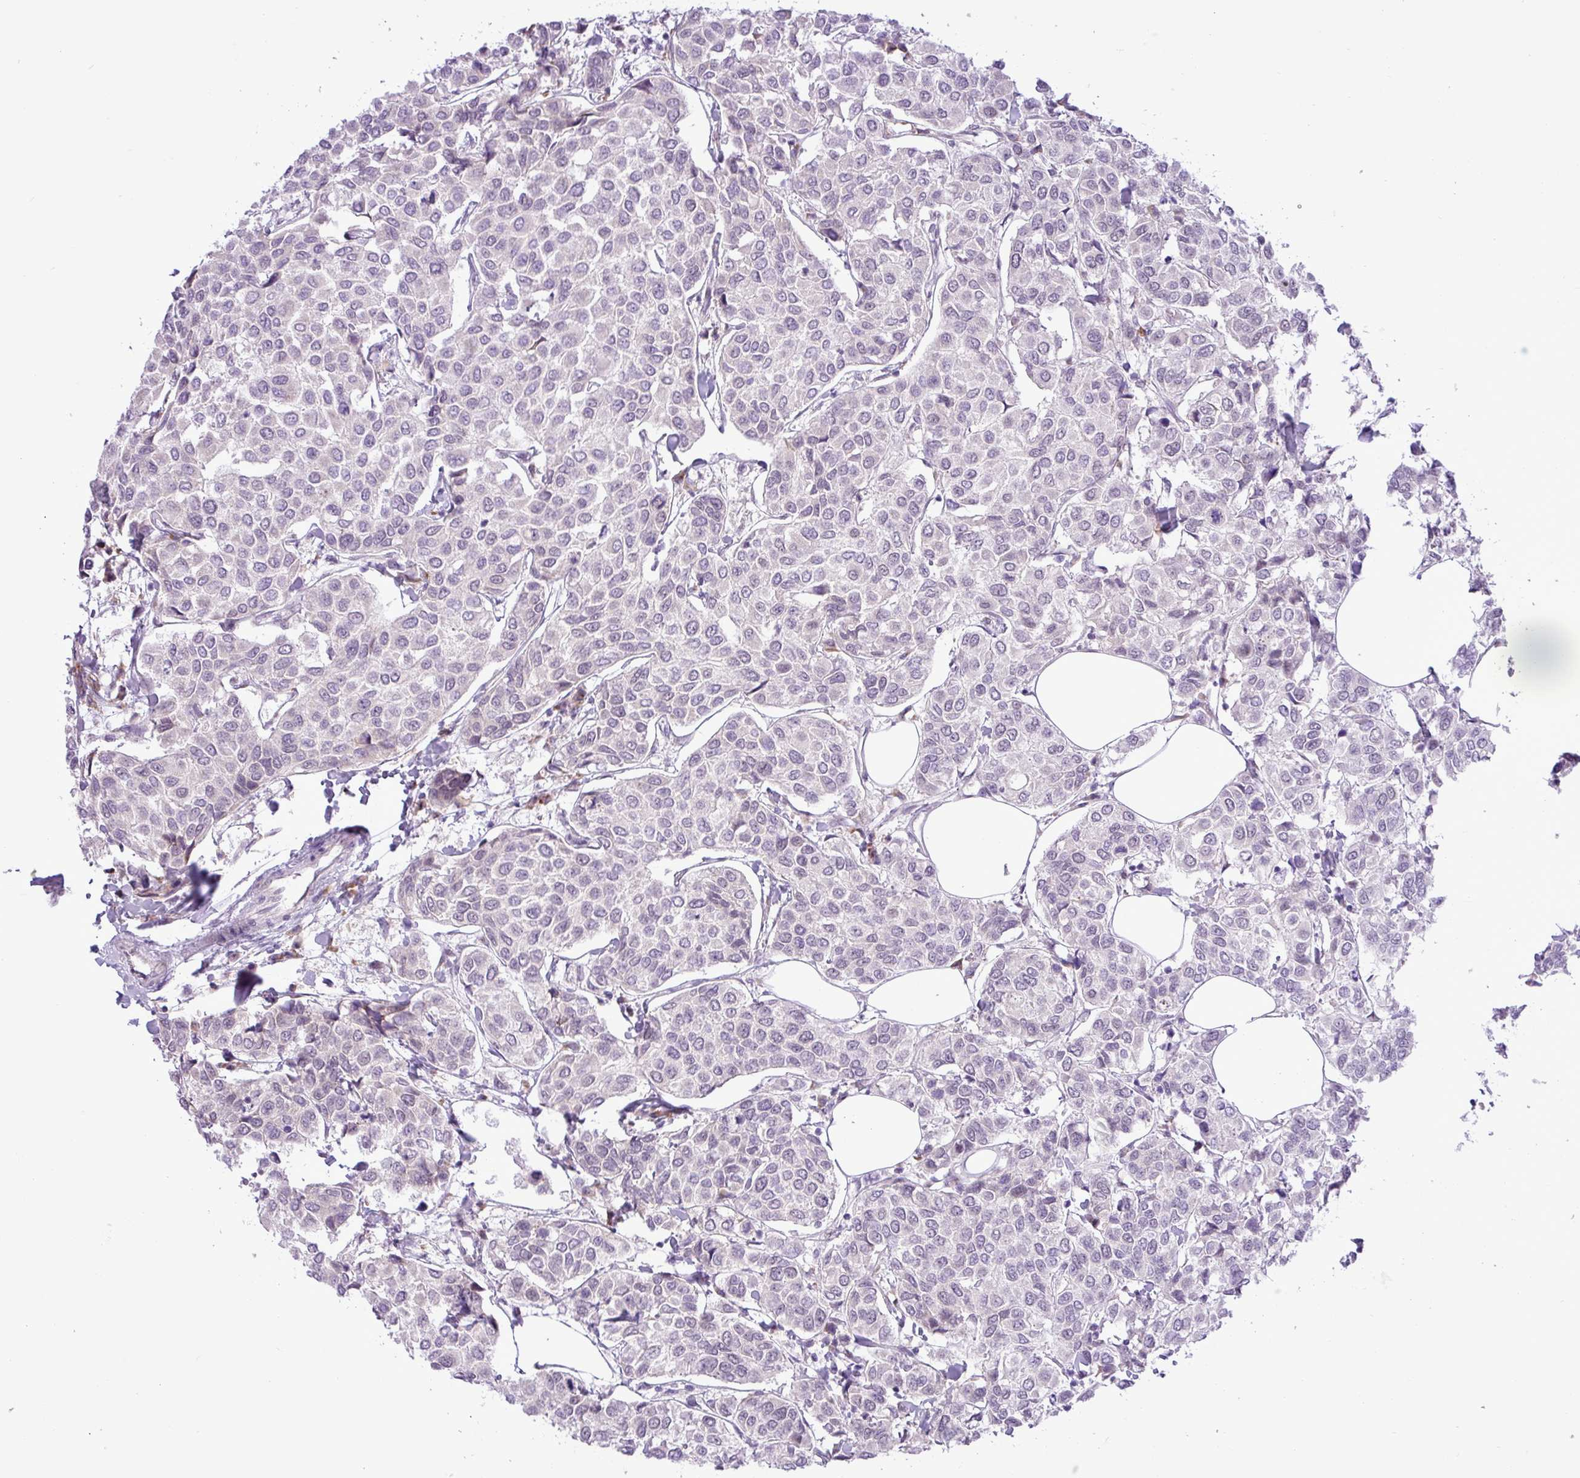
{"staining": {"intensity": "negative", "quantity": "none", "location": "none"}, "tissue": "breast cancer", "cell_type": "Tumor cells", "image_type": "cancer", "snomed": [{"axis": "morphology", "description": "Duct carcinoma"}, {"axis": "topography", "description": "Breast"}], "caption": "Immunohistochemistry (IHC) micrograph of breast cancer stained for a protein (brown), which demonstrates no positivity in tumor cells.", "gene": "ELOA2", "patient": {"sex": "female", "age": 55}}